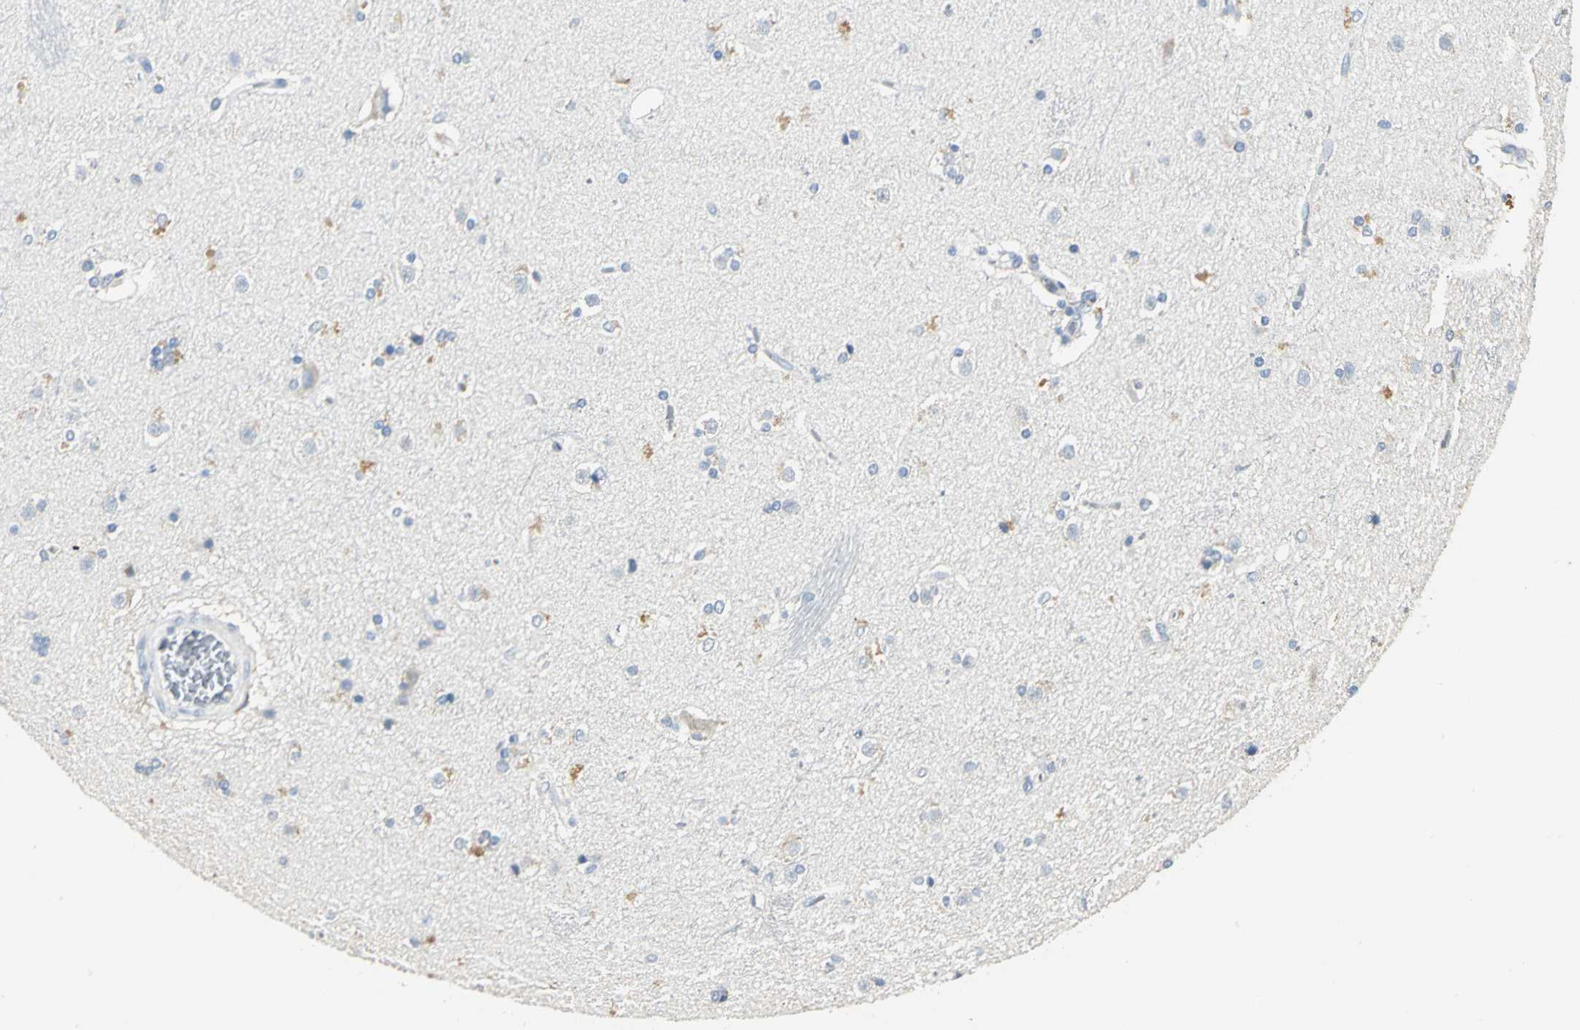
{"staining": {"intensity": "moderate", "quantity": "<25%", "location": "cytoplasmic/membranous"}, "tissue": "caudate", "cell_type": "Glial cells", "image_type": "normal", "snomed": [{"axis": "morphology", "description": "Normal tissue, NOS"}, {"axis": "topography", "description": "Lateral ventricle wall"}], "caption": "Benign caudate demonstrates moderate cytoplasmic/membranous expression in approximately <25% of glial cells The protein of interest is stained brown, and the nuclei are stained in blue (DAB (3,3'-diaminobenzidine) IHC with brightfield microscopy, high magnification)..", "gene": "B3GNT2", "patient": {"sex": "female", "age": 19}}